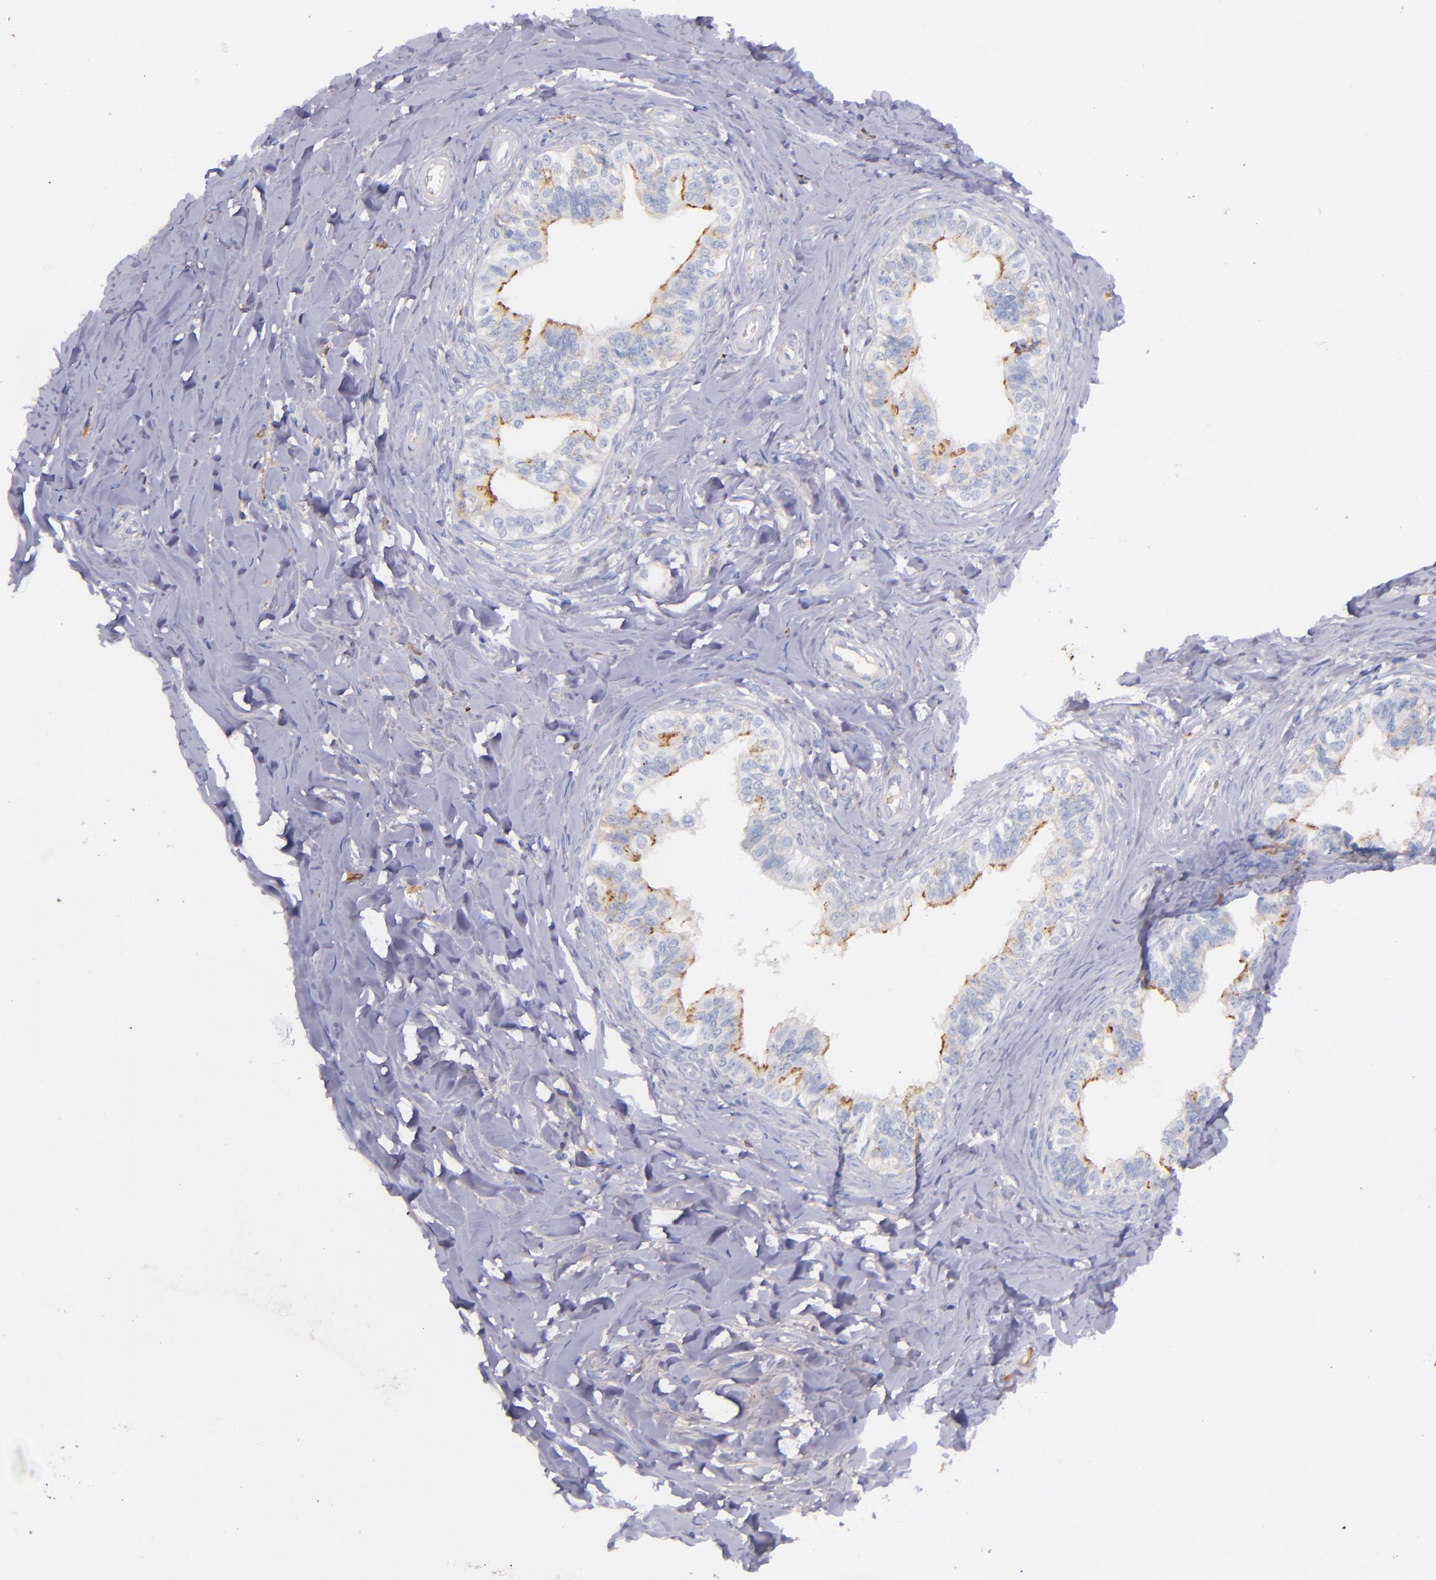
{"staining": {"intensity": "negative", "quantity": "none", "location": "none"}, "tissue": "epididymis", "cell_type": "Glandular cells", "image_type": "normal", "snomed": [{"axis": "morphology", "description": "Normal tissue, NOS"}, {"axis": "topography", "description": "Soft tissue"}, {"axis": "topography", "description": "Epididymis"}], "caption": "The histopathology image demonstrates no staining of glandular cells in benign epididymis. Nuclei are stained in blue.", "gene": "KNG1", "patient": {"sex": "male", "age": 26}}